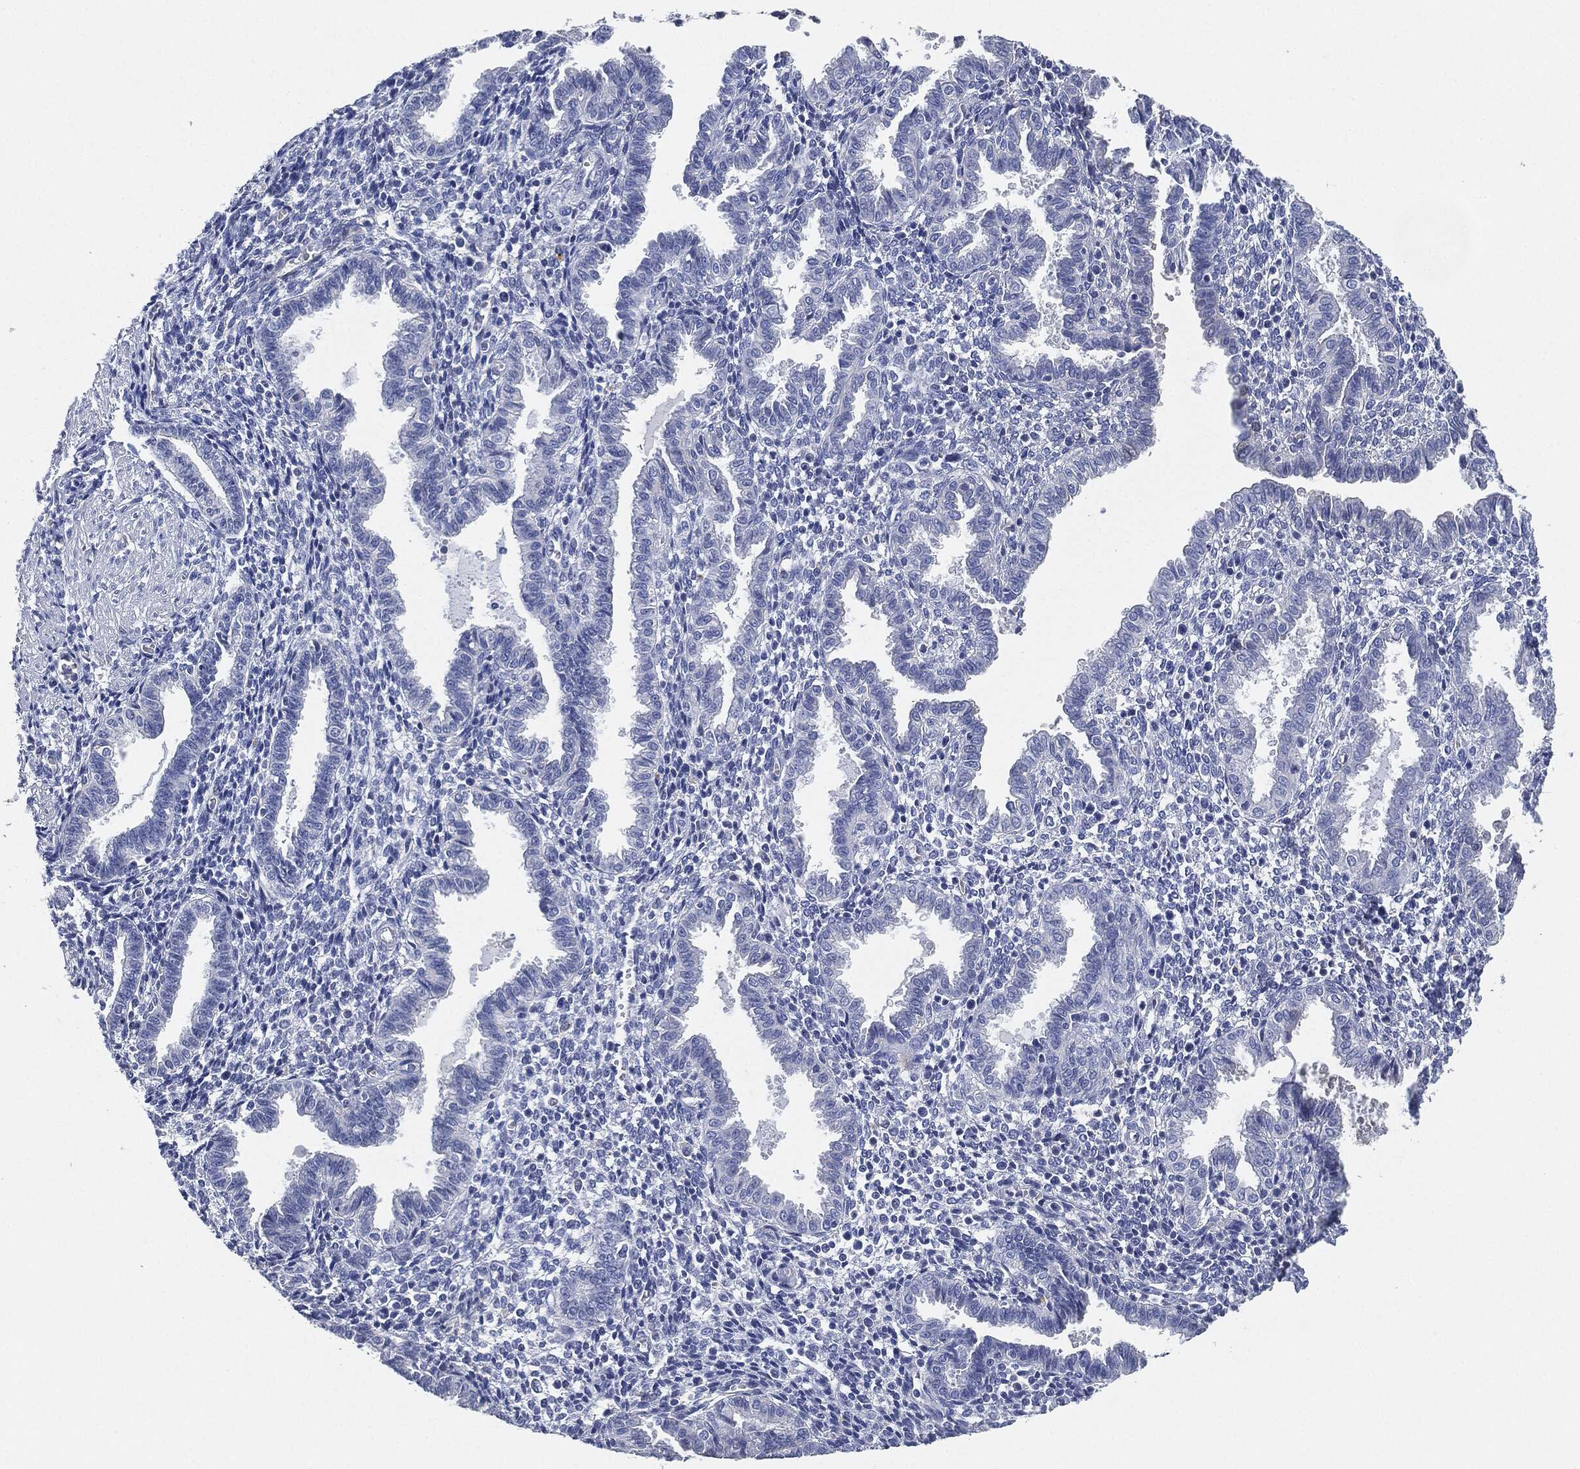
{"staining": {"intensity": "negative", "quantity": "none", "location": "none"}, "tissue": "endometrium", "cell_type": "Cells in endometrial stroma", "image_type": "normal", "snomed": [{"axis": "morphology", "description": "Normal tissue, NOS"}, {"axis": "topography", "description": "Endometrium"}], "caption": "IHC histopathology image of benign endometrium stained for a protein (brown), which displays no expression in cells in endometrial stroma.", "gene": "NTRK1", "patient": {"sex": "female", "age": 37}}